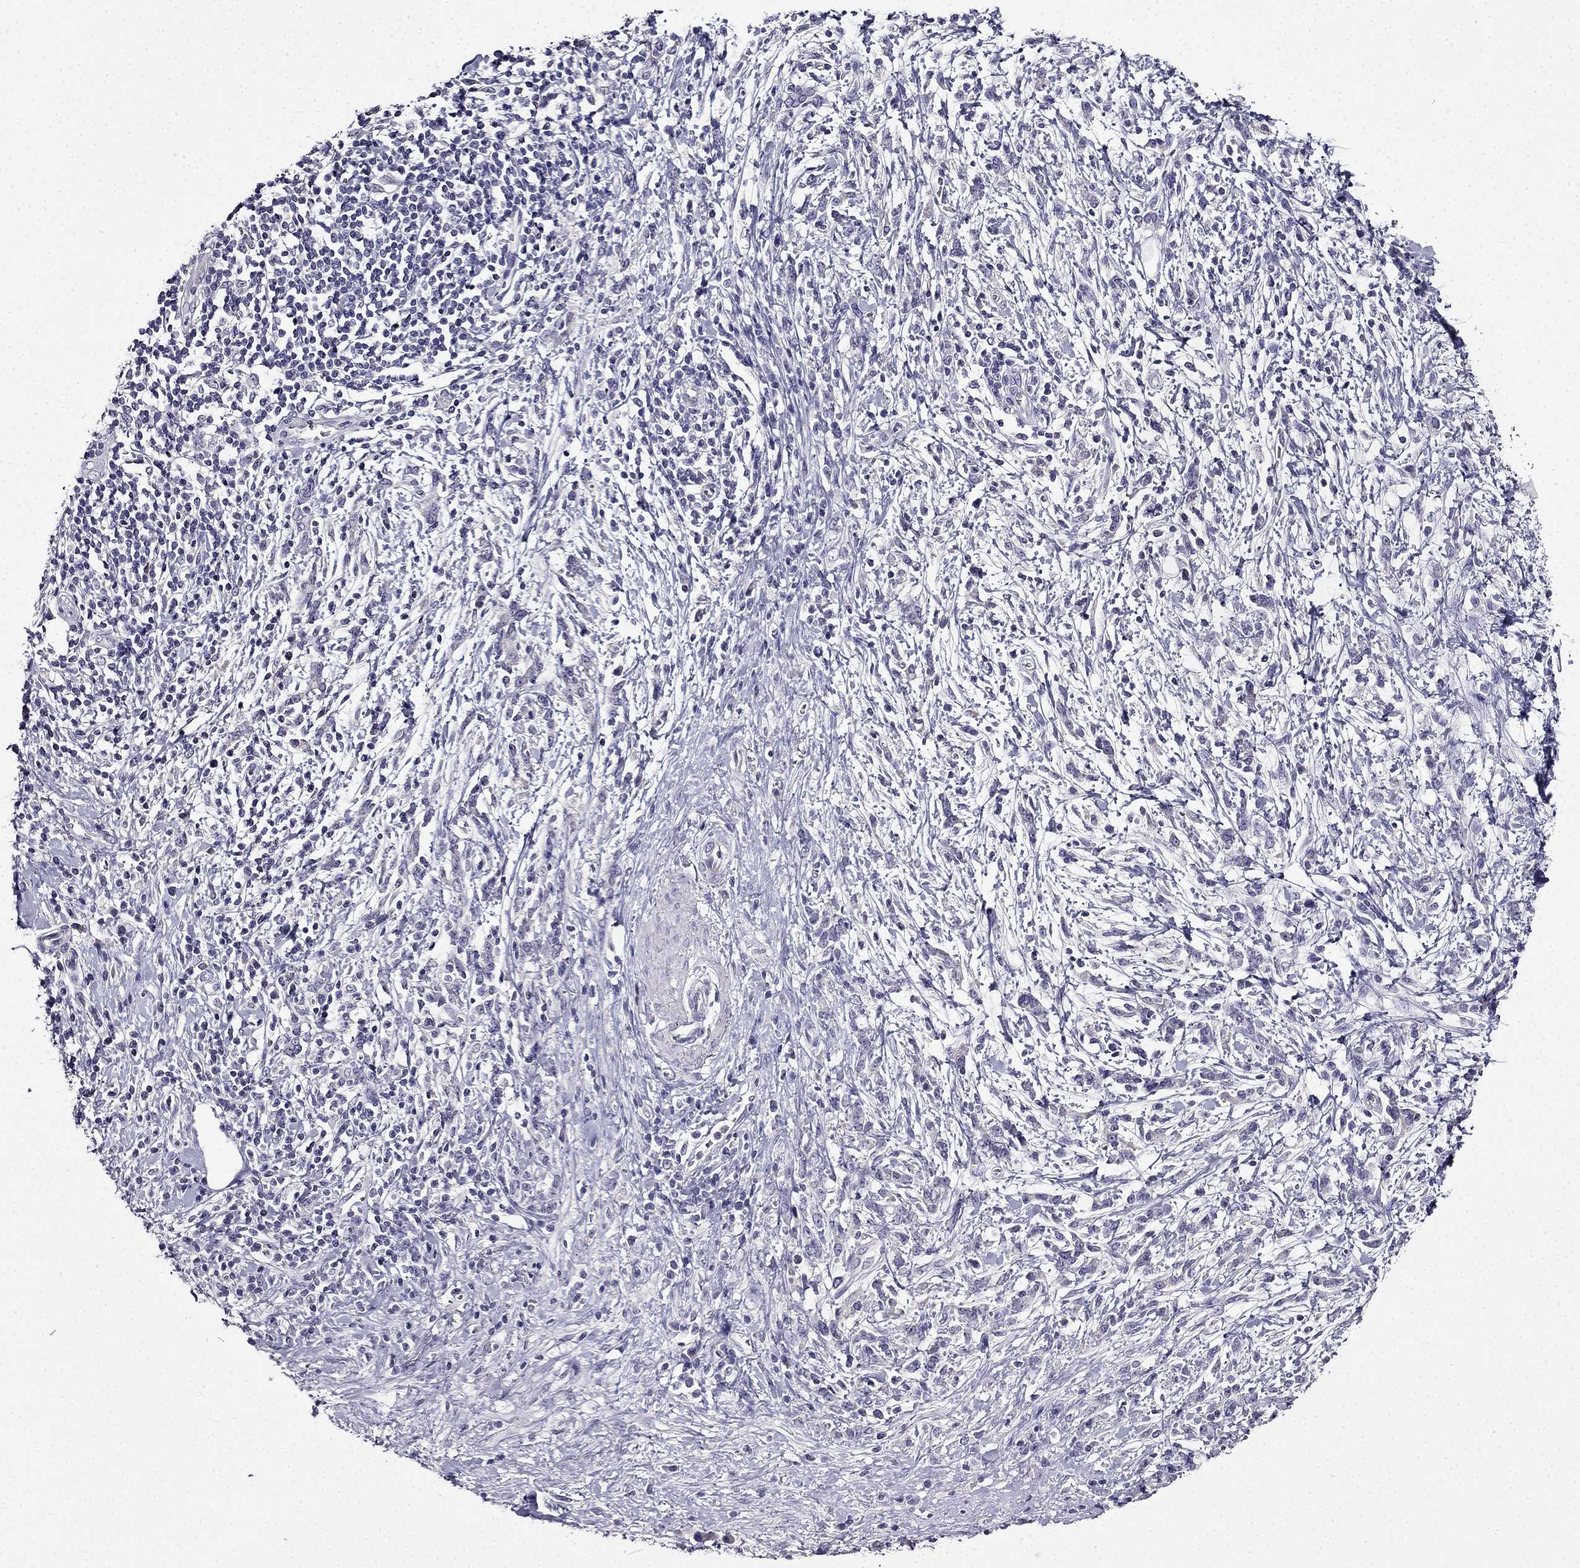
{"staining": {"intensity": "negative", "quantity": "none", "location": "none"}, "tissue": "stomach cancer", "cell_type": "Tumor cells", "image_type": "cancer", "snomed": [{"axis": "morphology", "description": "Adenocarcinoma, NOS"}, {"axis": "topography", "description": "Stomach"}], "caption": "This is an immunohistochemistry histopathology image of stomach adenocarcinoma. There is no positivity in tumor cells.", "gene": "TMEM266", "patient": {"sex": "female", "age": 57}}